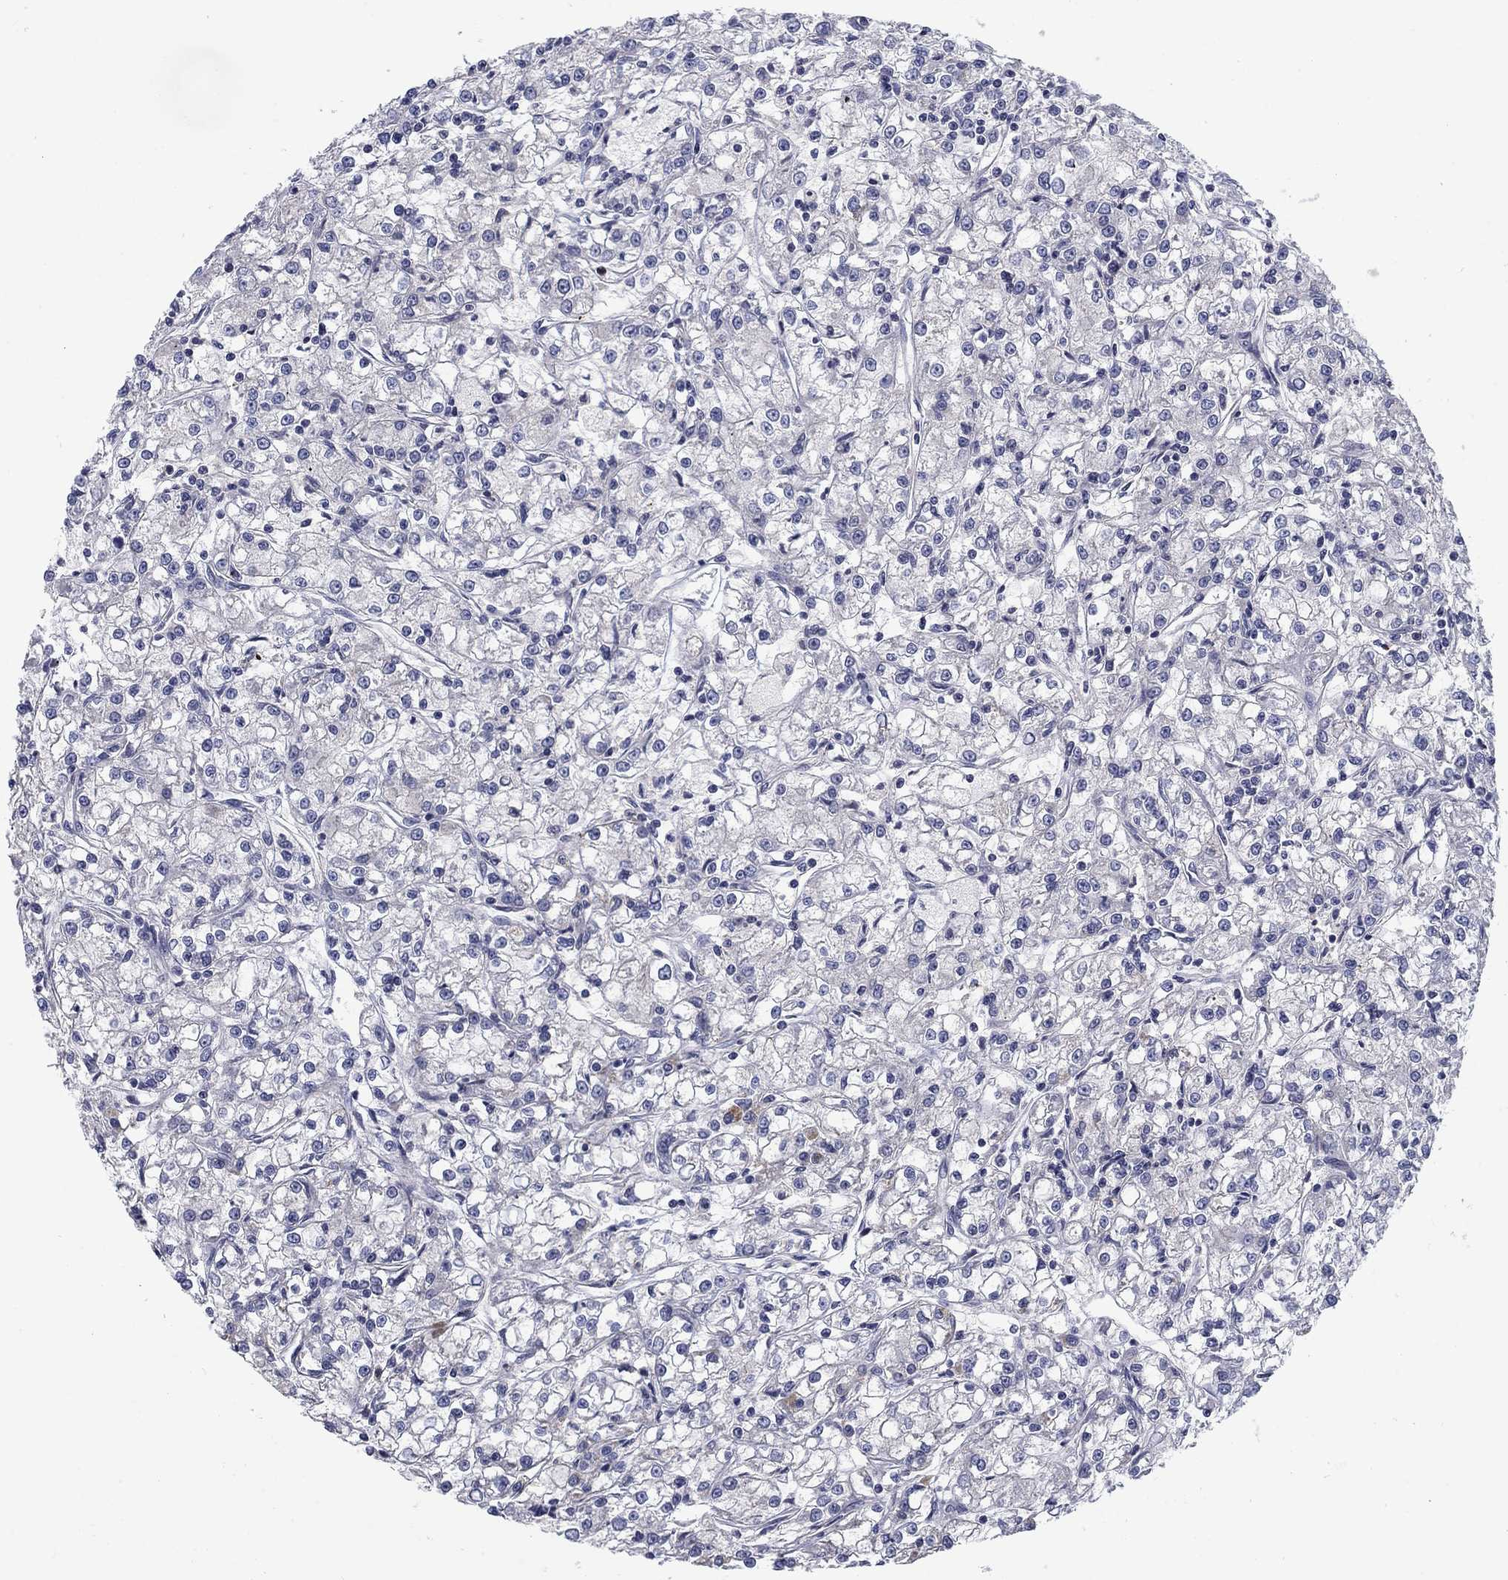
{"staining": {"intensity": "negative", "quantity": "none", "location": "none"}, "tissue": "renal cancer", "cell_type": "Tumor cells", "image_type": "cancer", "snomed": [{"axis": "morphology", "description": "Adenocarcinoma, NOS"}, {"axis": "topography", "description": "Kidney"}], "caption": "Immunohistochemical staining of human renal cancer (adenocarcinoma) demonstrates no significant positivity in tumor cells.", "gene": "KIF15", "patient": {"sex": "female", "age": 59}}